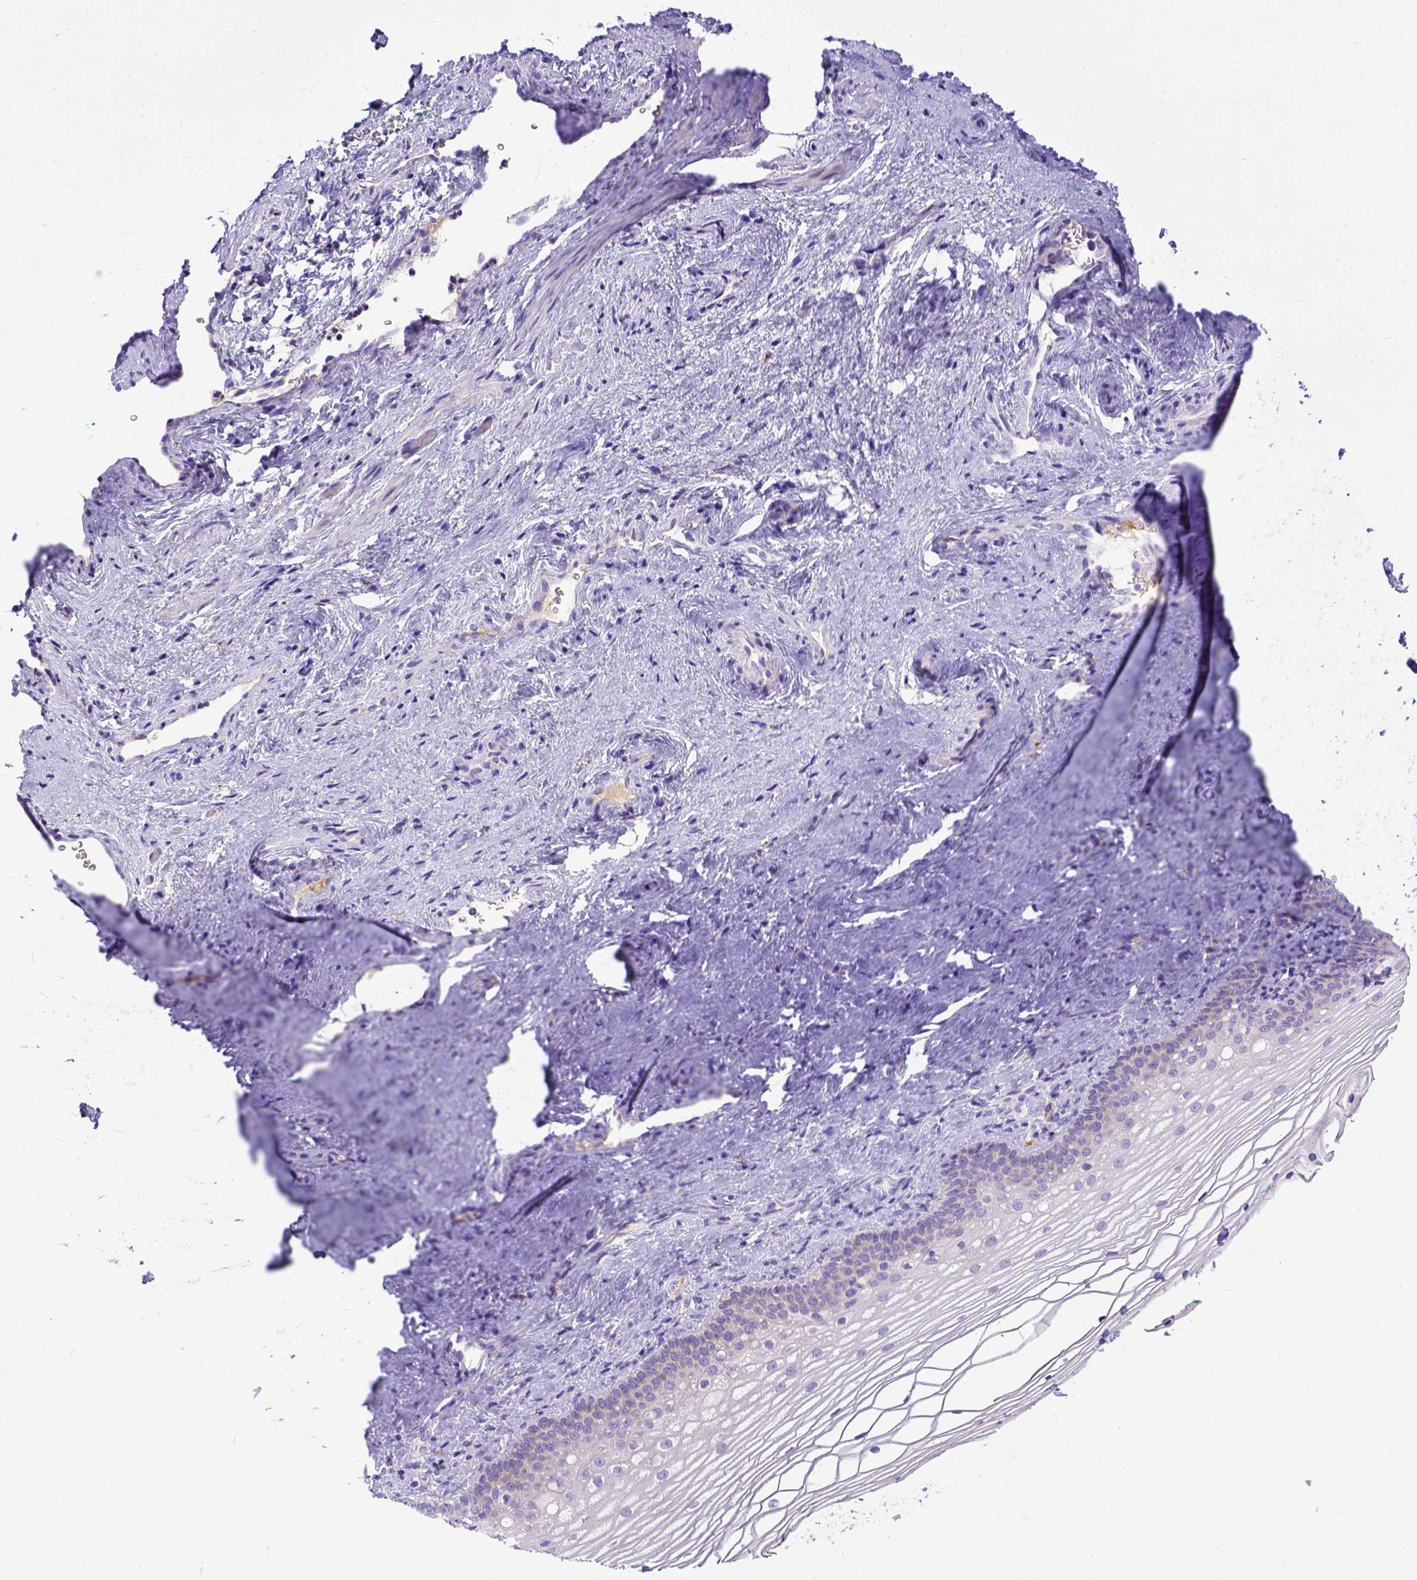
{"staining": {"intensity": "negative", "quantity": "none", "location": "none"}, "tissue": "vagina", "cell_type": "Squamous epithelial cells", "image_type": "normal", "snomed": [{"axis": "morphology", "description": "Normal tissue, NOS"}, {"axis": "topography", "description": "Vagina"}], "caption": "The immunohistochemistry (IHC) photomicrograph has no significant positivity in squamous epithelial cells of vagina. Brightfield microscopy of IHC stained with DAB (3,3'-diaminobenzidine) (brown) and hematoxylin (blue), captured at high magnification.", "gene": "CFAP300", "patient": {"sex": "female", "age": 44}}